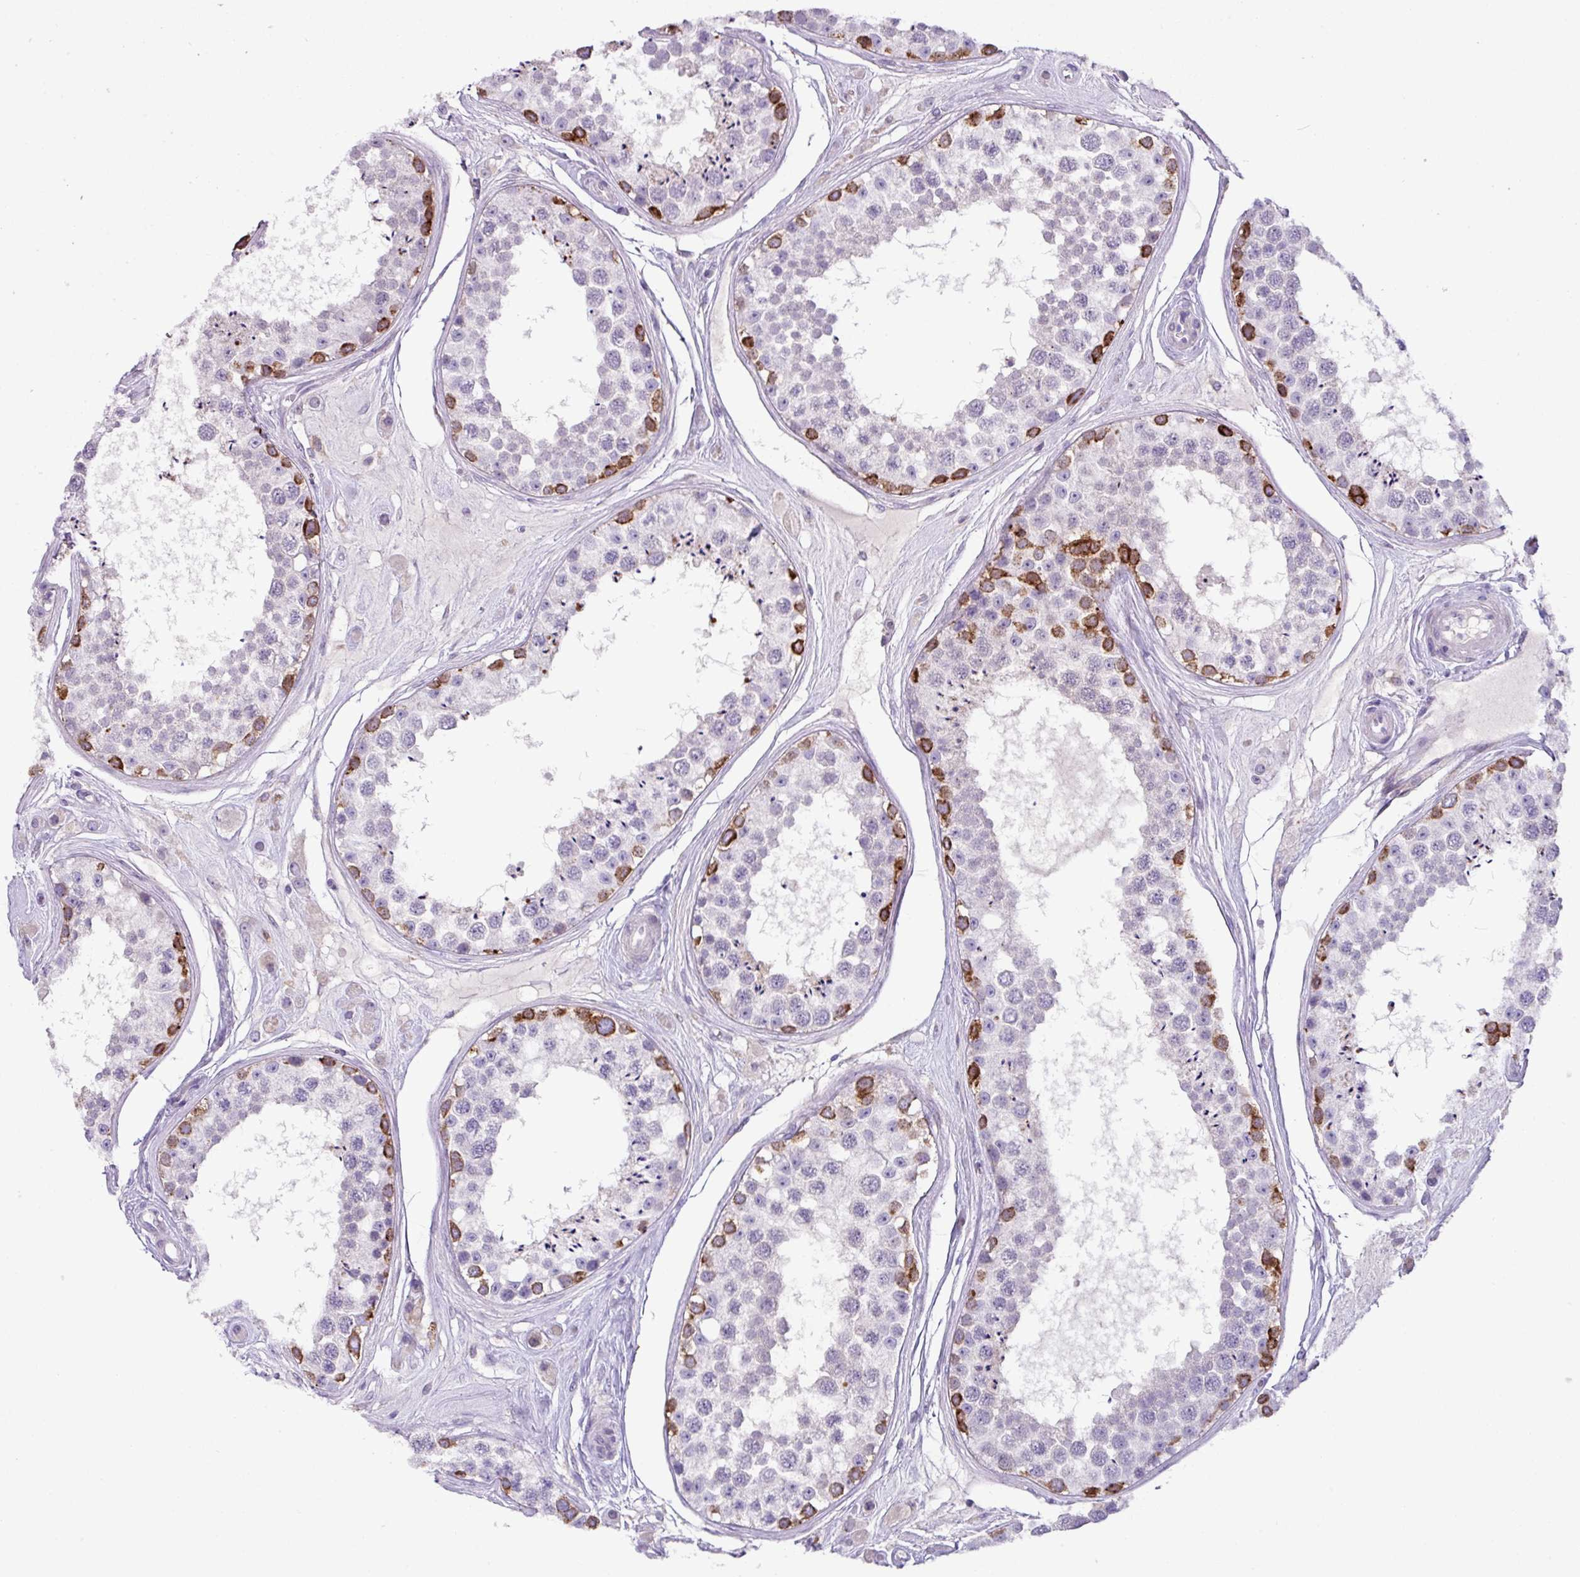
{"staining": {"intensity": "strong", "quantity": "<25%", "location": "cytoplasmic/membranous"}, "tissue": "testis", "cell_type": "Cells in seminiferous ducts", "image_type": "normal", "snomed": [{"axis": "morphology", "description": "Normal tissue, NOS"}, {"axis": "topography", "description": "Testis"}], "caption": "IHC histopathology image of unremarkable testis: testis stained using immunohistochemistry reveals medium levels of strong protein expression localized specifically in the cytoplasmic/membranous of cells in seminiferous ducts, appearing as a cytoplasmic/membranous brown color.", "gene": "RGS21", "patient": {"sex": "male", "age": 25}}